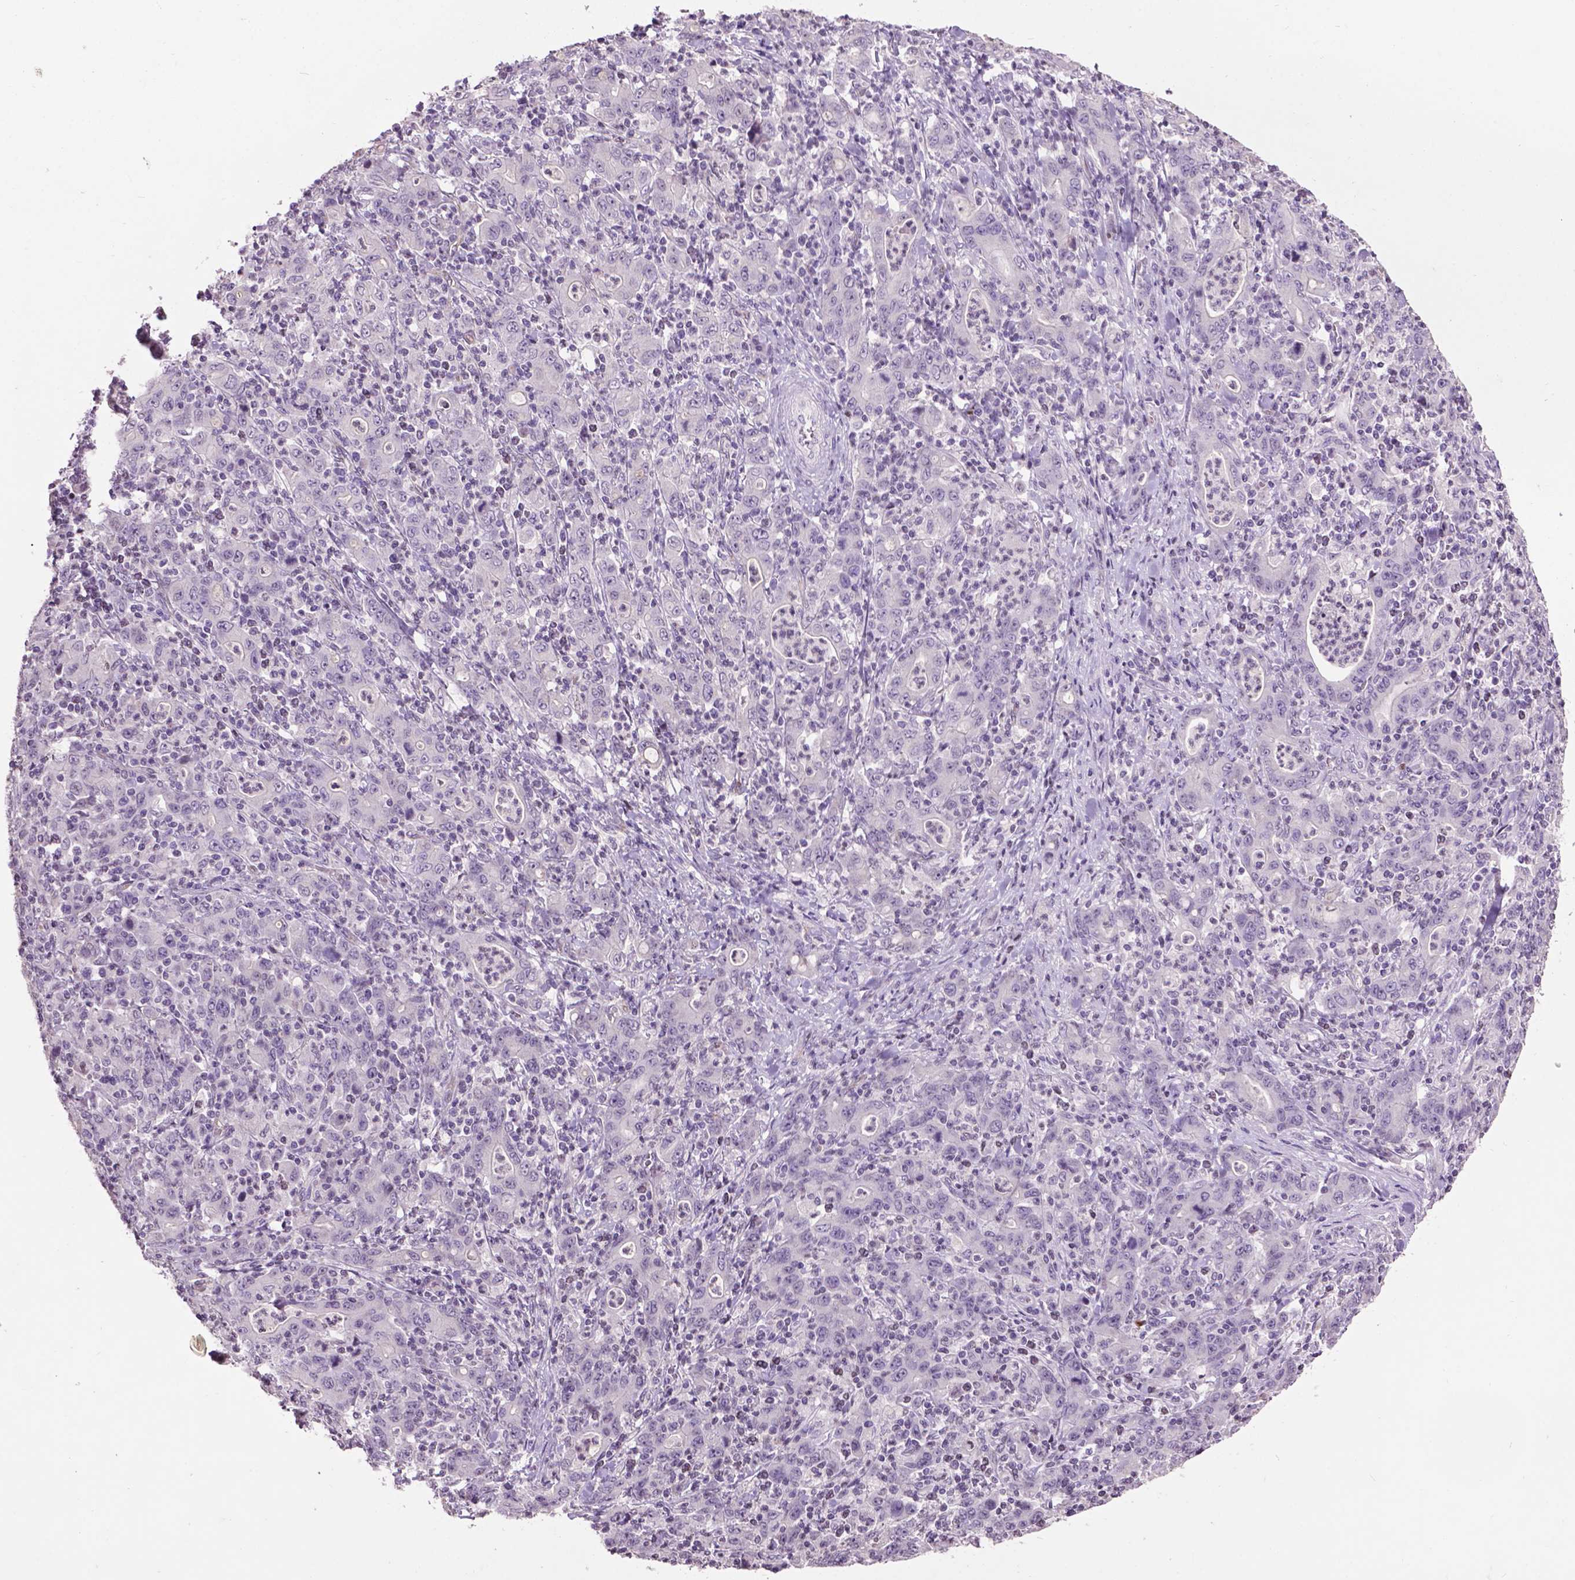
{"staining": {"intensity": "negative", "quantity": "none", "location": "none"}, "tissue": "stomach cancer", "cell_type": "Tumor cells", "image_type": "cancer", "snomed": [{"axis": "morphology", "description": "Adenocarcinoma, NOS"}, {"axis": "topography", "description": "Stomach, upper"}], "caption": "Micrograph shows no significant protein positivity in tumor cells of adenocarcinoma (stomach).", "gene": "TH", "patient": {"sex": "male", "age": 69}}